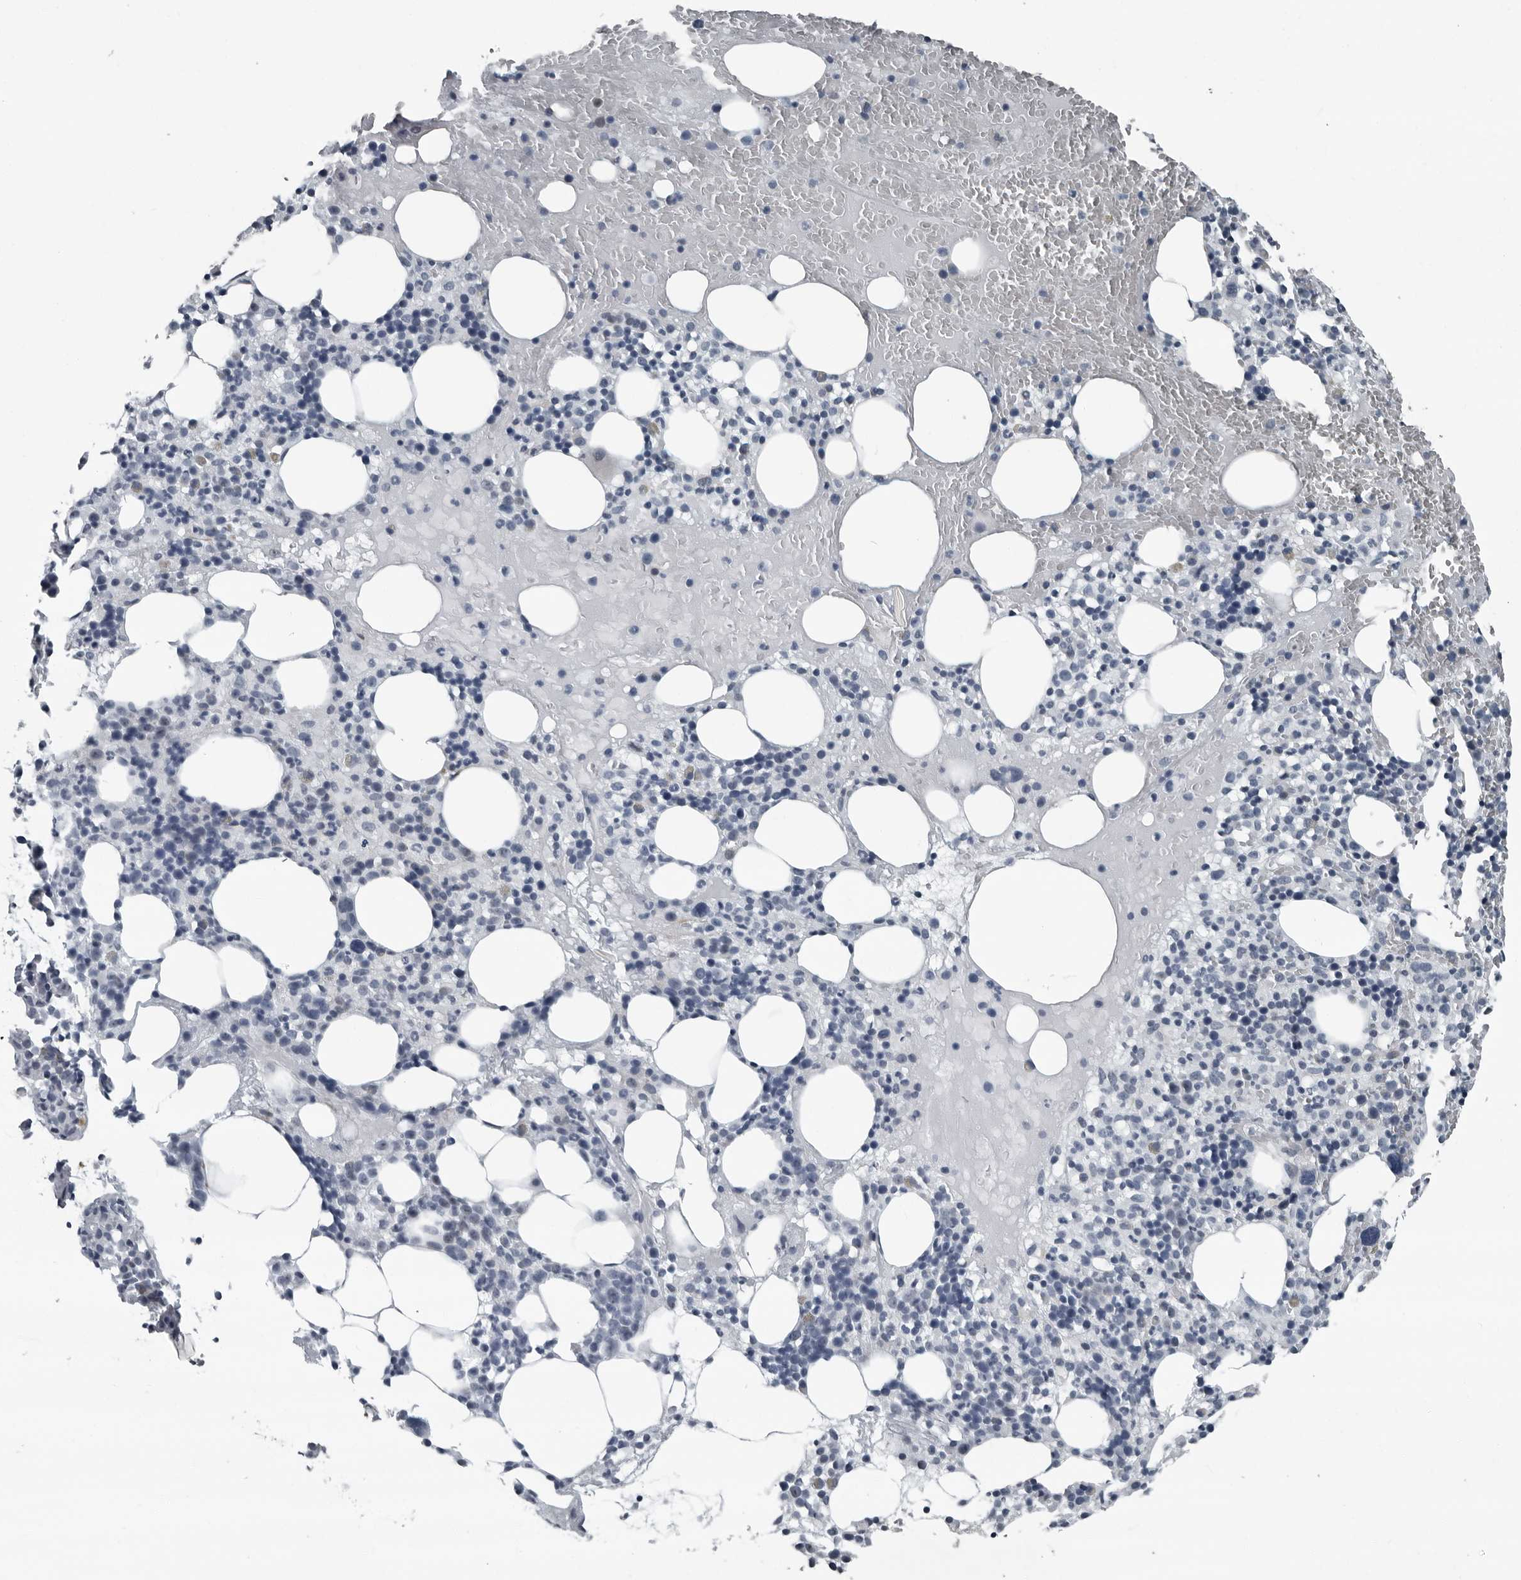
{"staining": {"intensity": "negative", "quantity": "none", "location": "none"}, "tissue": "bone marrow", "cell_type": "Hematopoietic cells", "image_type": "normal", "snomed": [{"axis": "morphology", "description": "Normal tissue, NOS"}, {"axis": "morphology", "description": "Inflammation, NOS"}, {"axis": "topography", "description": "Bone marrow"}], "caption": "A high-resolution photomicrograph shows IHC staining of normal bone marrow, which displays no significant expression in hematopoietic cells.", "gene": "PDCD11", "patient": {"sex": "female", "age": 77}}